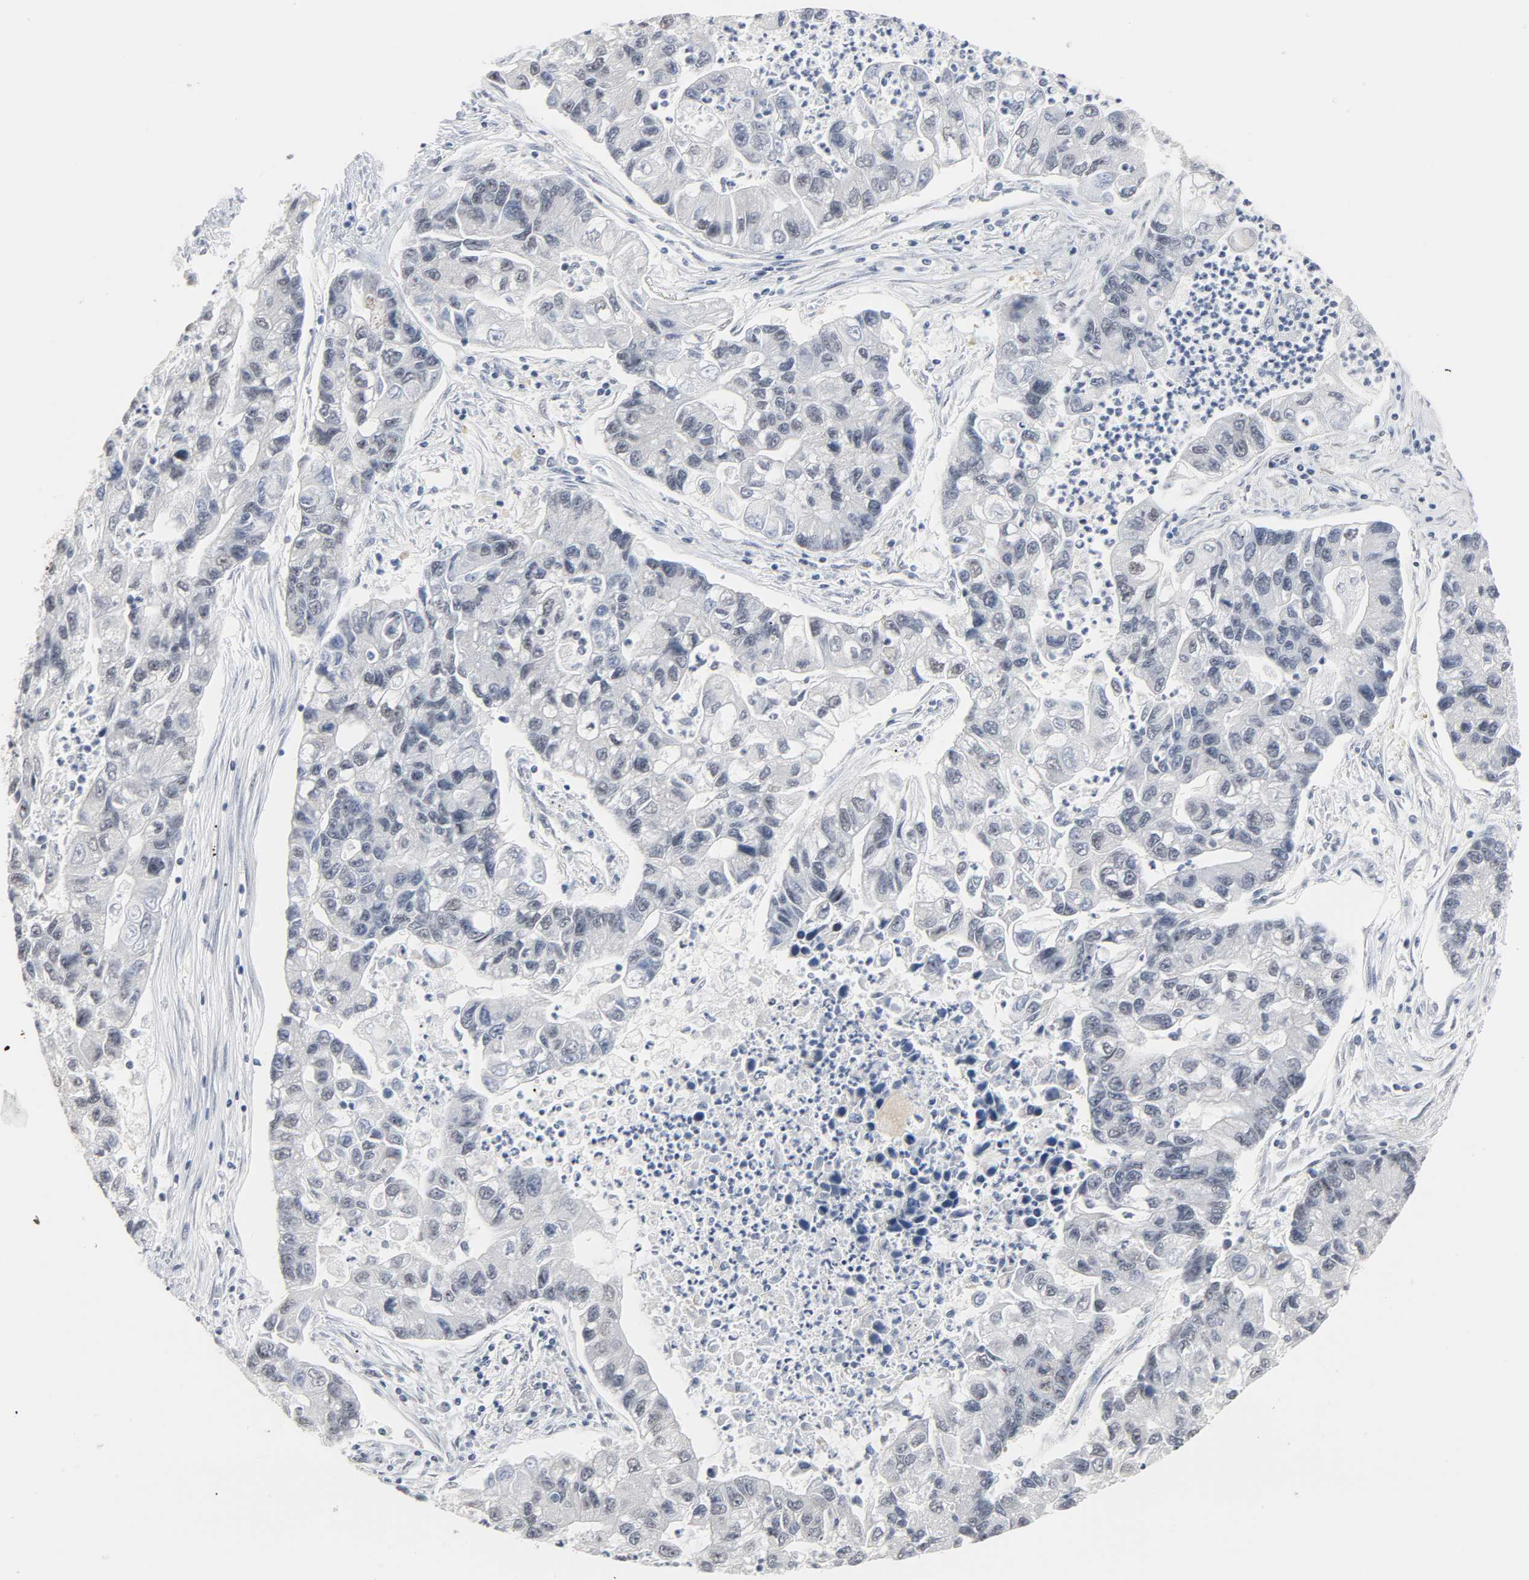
{"staining": {"intensity": "negative", "quantity": "none", "location": "none"}, "tissue": "lung cancer", "cell_type": "Tumor cells", "image_type": "cancer", "snomed": [{"axis": "morphology", "description": "Adenocarcinoma, NOS"}, {"axis": "topography", "description": "Lung"}], "caption": "The image demonstrates no staining of tumor cells in lung adenocarcinoma. Nuclei are stained in blue.", "gene": "ACSS2", "patient": {"sex": "female", "age": 51}}